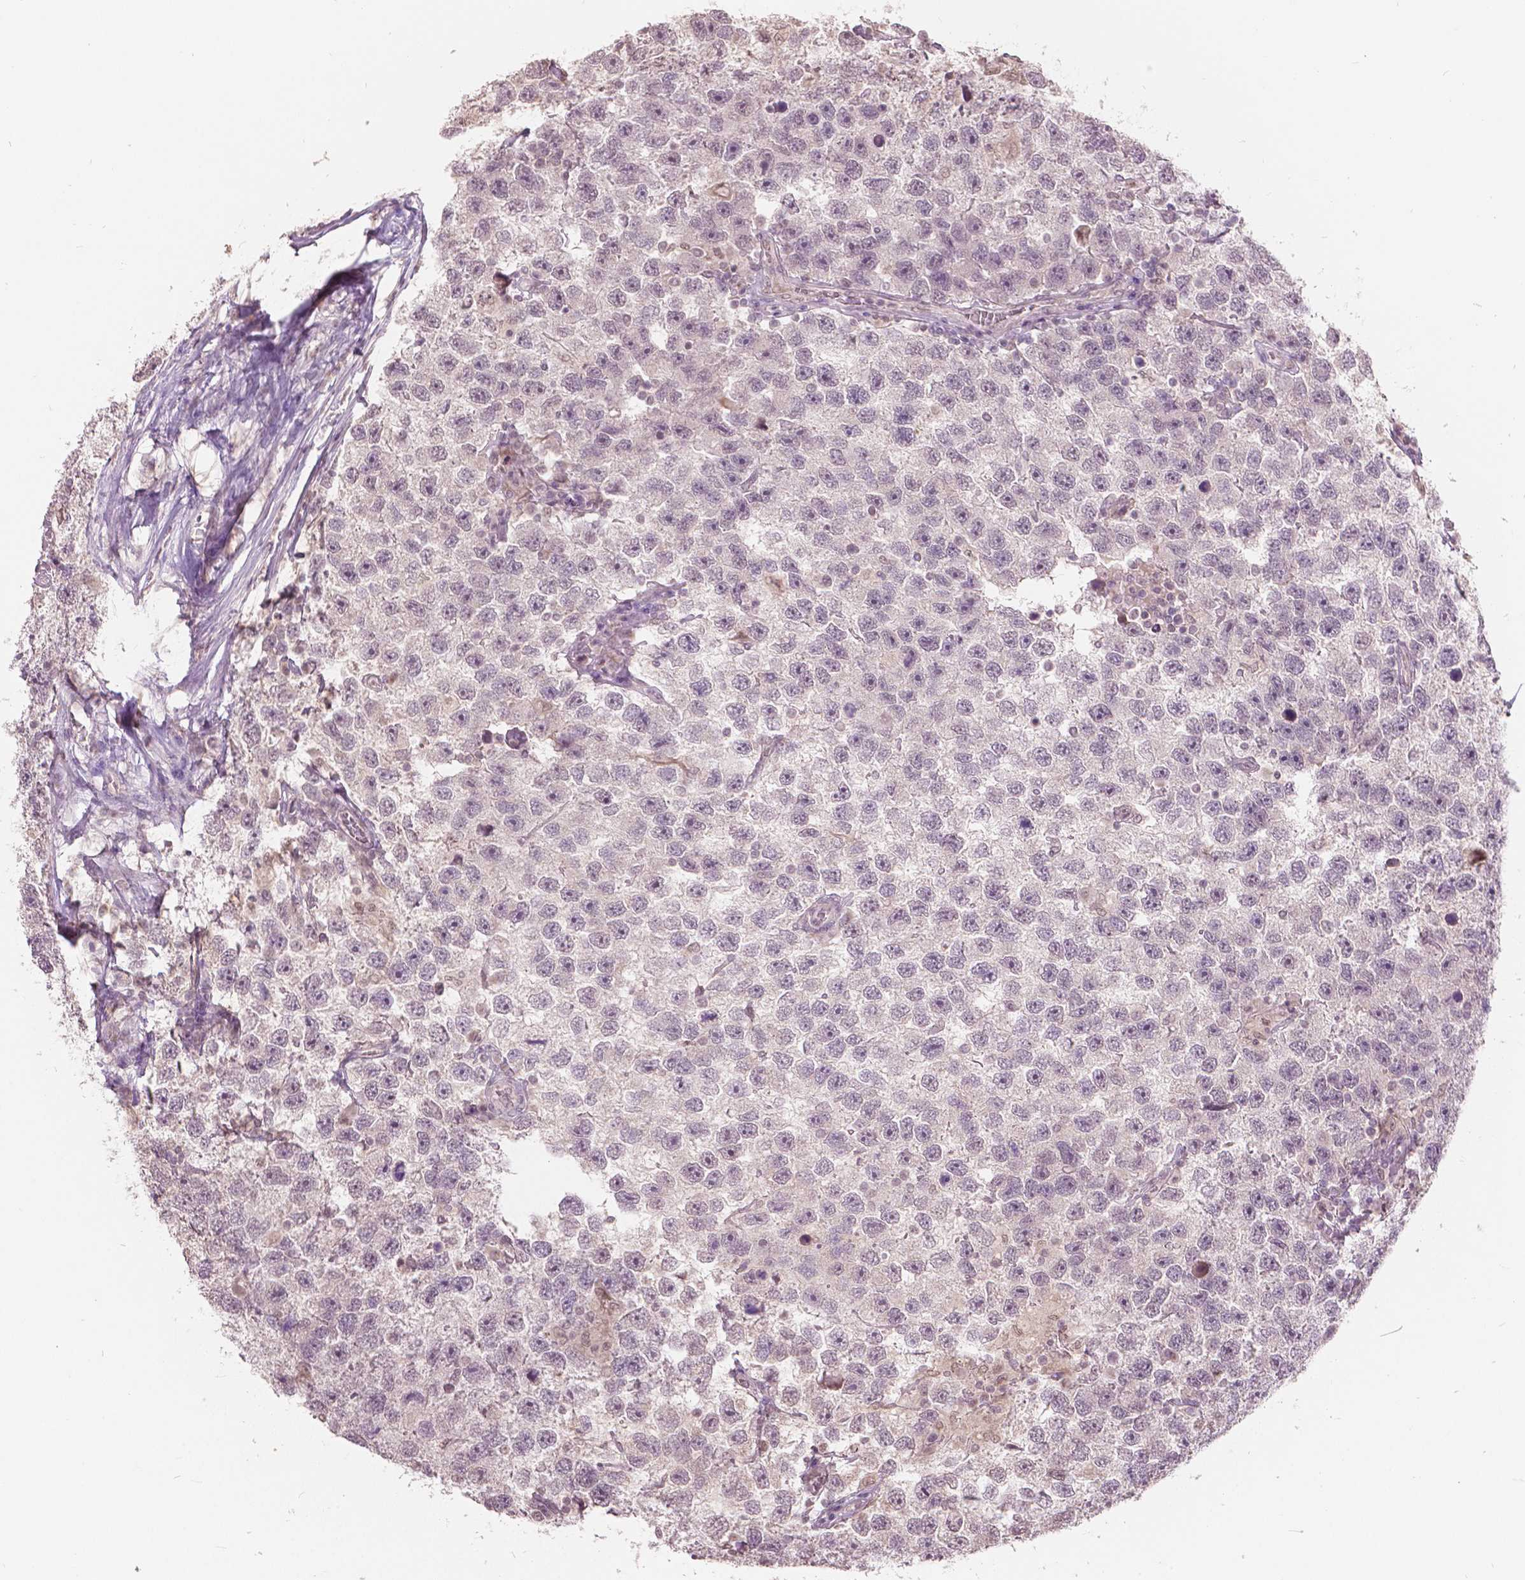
{"staining": {"intensity": "weak", "quantity": "<25%", "location": "nuclear"}, "tissue": "testis cancer", "cell_type": "Tumor cells", "image_type": "cancer", "snomed": [{"axis": "morphology", "description": "Seminoma, NOS"}, {"axis": "topography", "description": "Testis"}], "caption": "A high-resolution image shows immunohistochemistry staining of testis cancer (seminoma), which displays no significant positivity in tumor cells.", "gene": "HOXA10", "patient": {"sex": "male", "age": 26}}